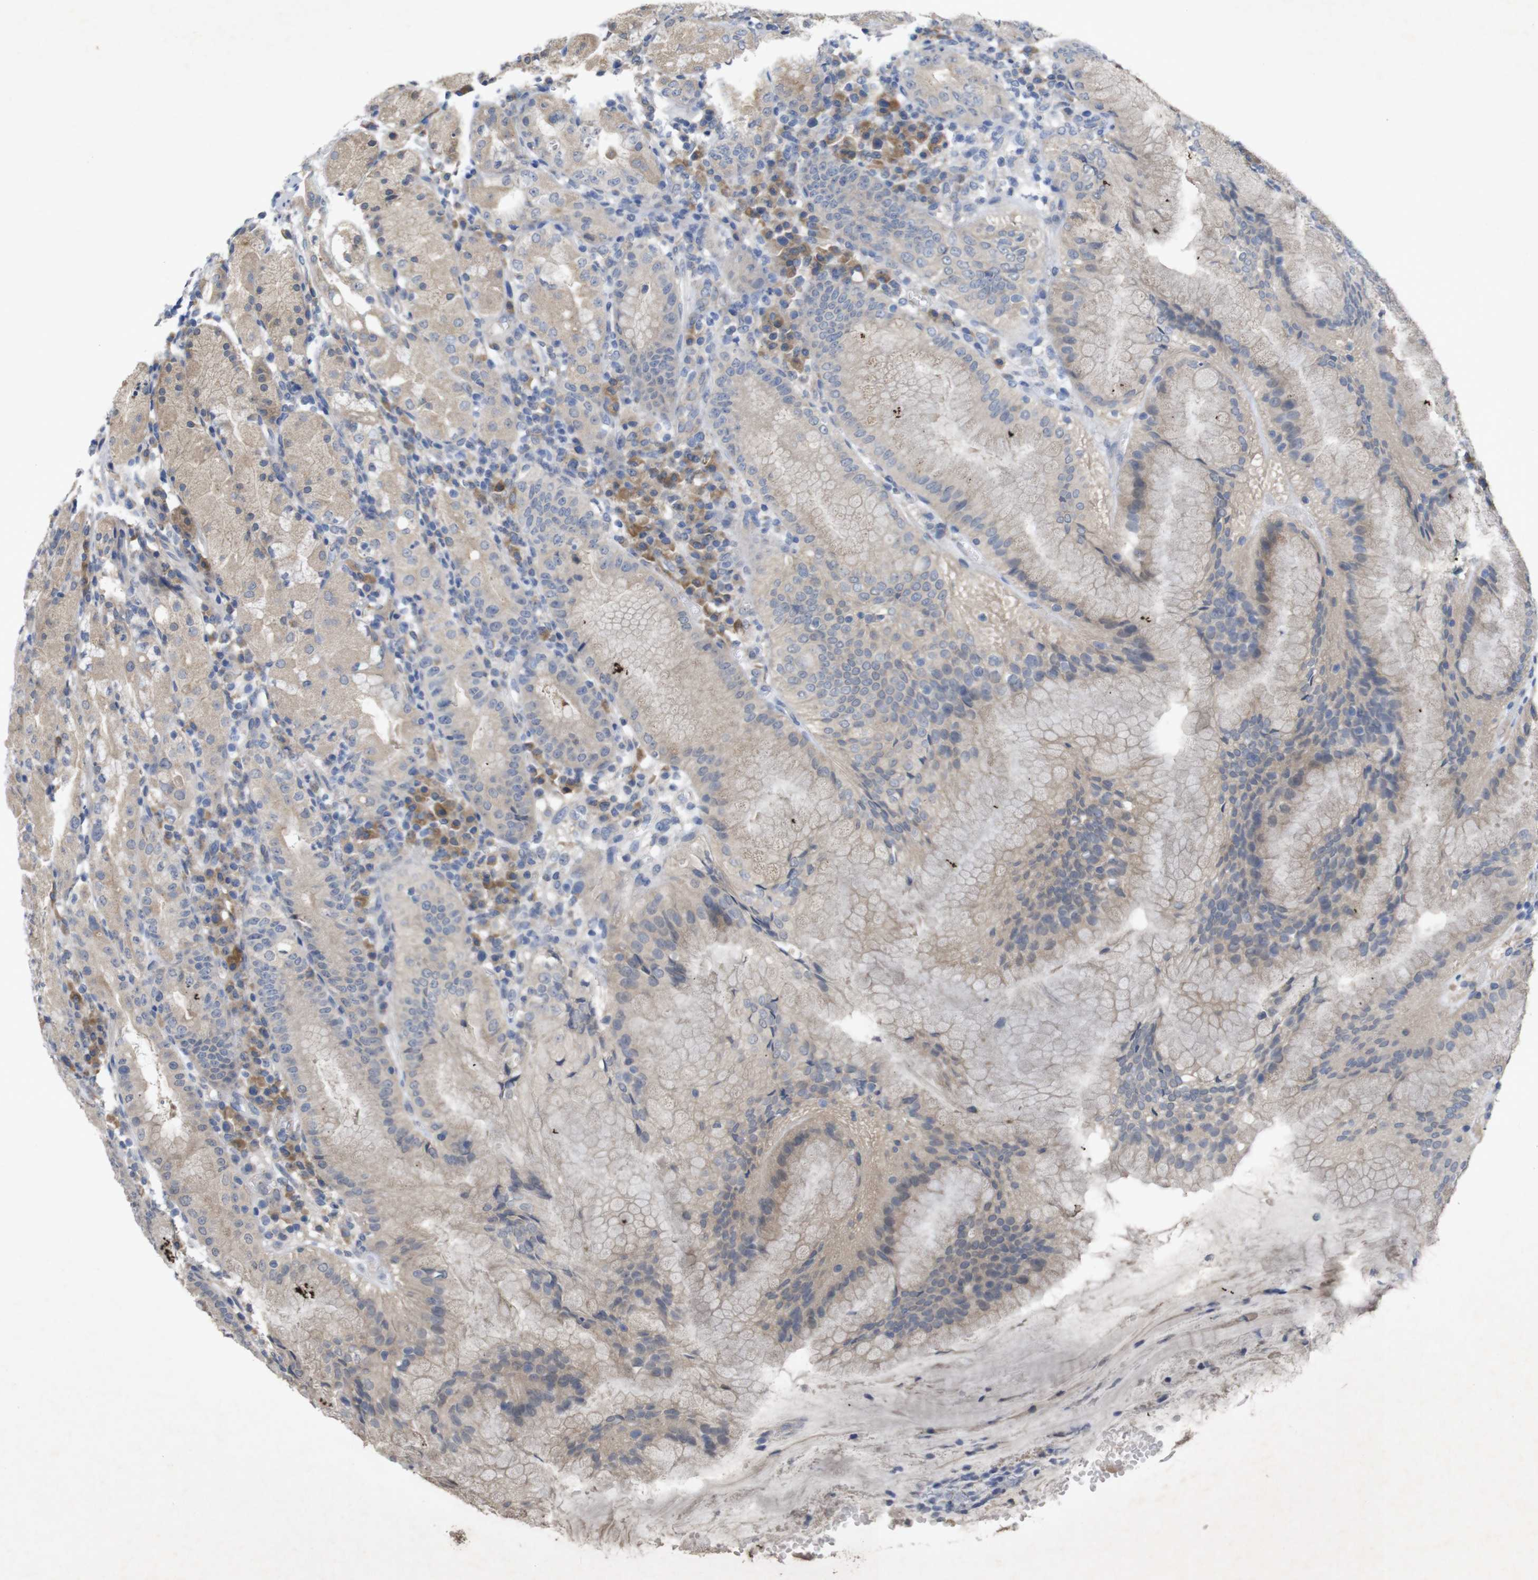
{"staining": {"intensity": "weak", "quantity": "25%-75%", "location": "cytoplasmic/membranous"}, "tissue": "stomach", "cell_type": "Glandular cells", "image_type": "normal", "snomed": [{"axis": "morphology", "description": "Normal tissue, NOS"}, {"axis": "topography", "description": "Stomach"}, {"axis": "topography", "description": "Stomach, lower"}], "caption": "High-magnification brightfield microscopy of unremarkable stomach stained with DAB (brown) and counterstained with hematoxylin (blue). glandular cells exhibit weak cytoplasmic/membranous positivity is identified in about25%-75% of cells. Using DAB (3,3'-diaminobenzidine) (brown) and hematoxylin (blue) stains, captured at high magnification using brightfield microscopy.", "gene": "BCAR3", "patient": {"sex": "female", "age": 75}}